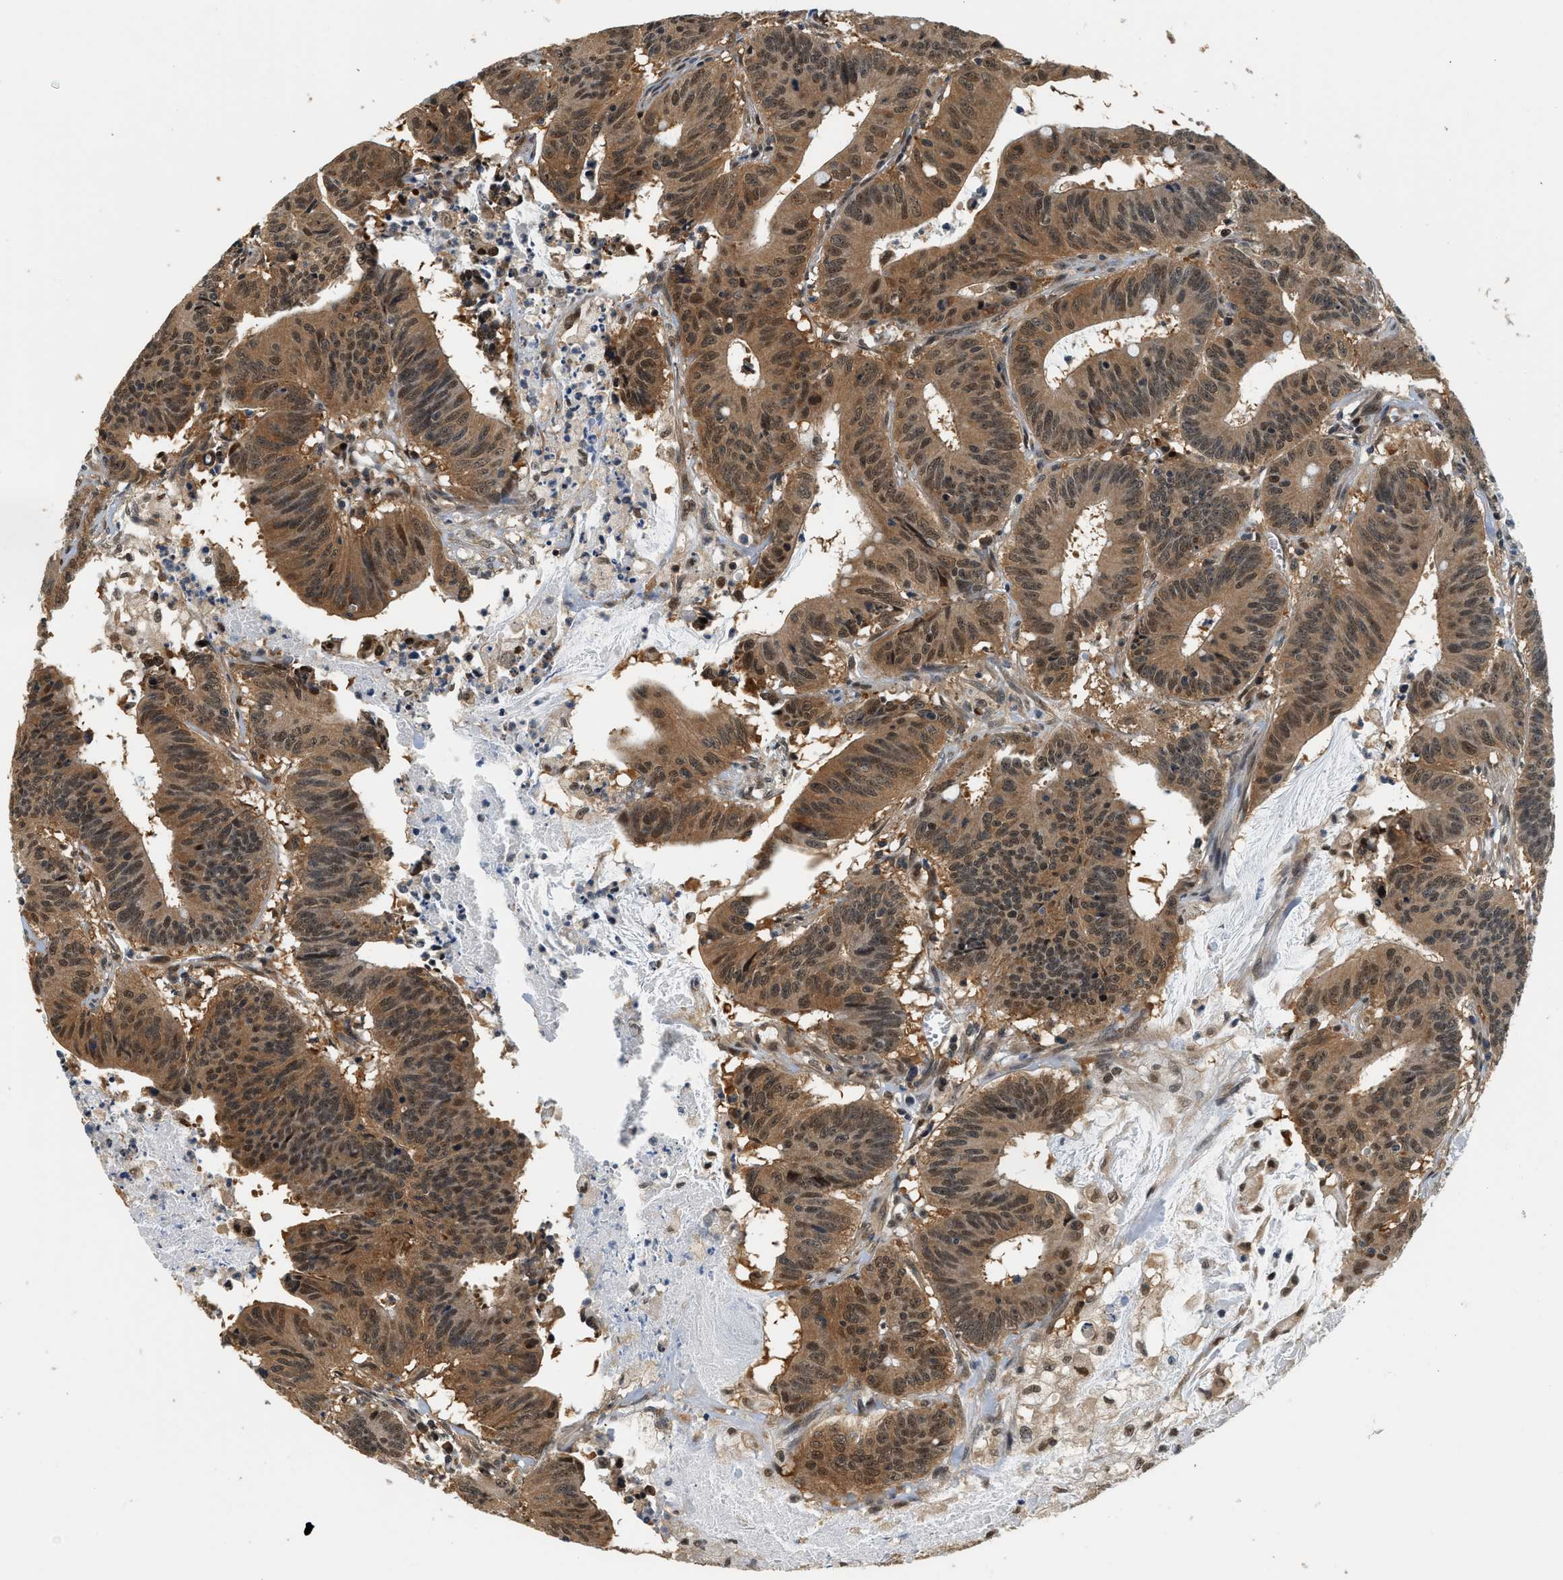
{"staining": {"intensity": "moderate", "quantity": ">75%", "location": "cytoplasmic/membranous"}, "tissue": "colorectal cancer", "cell_type": "Tumor cells", "image_type": "cancer", "snomed": [{"axis": "morphology", "description": "Adenocarcinoma, NOS"}, {"axis": "topography", "description": "Colon"}], "caption": "Colorectal adenocarcinoma stained with DAB (3,3'-diaminobenzidine) IHC demonstrates medium levels of moderate cytoplasmic/membranous expression in approximately >75% of tumor cells.", "gene": "PSMD3", "patient": {"sex": "male", "age": 45}}